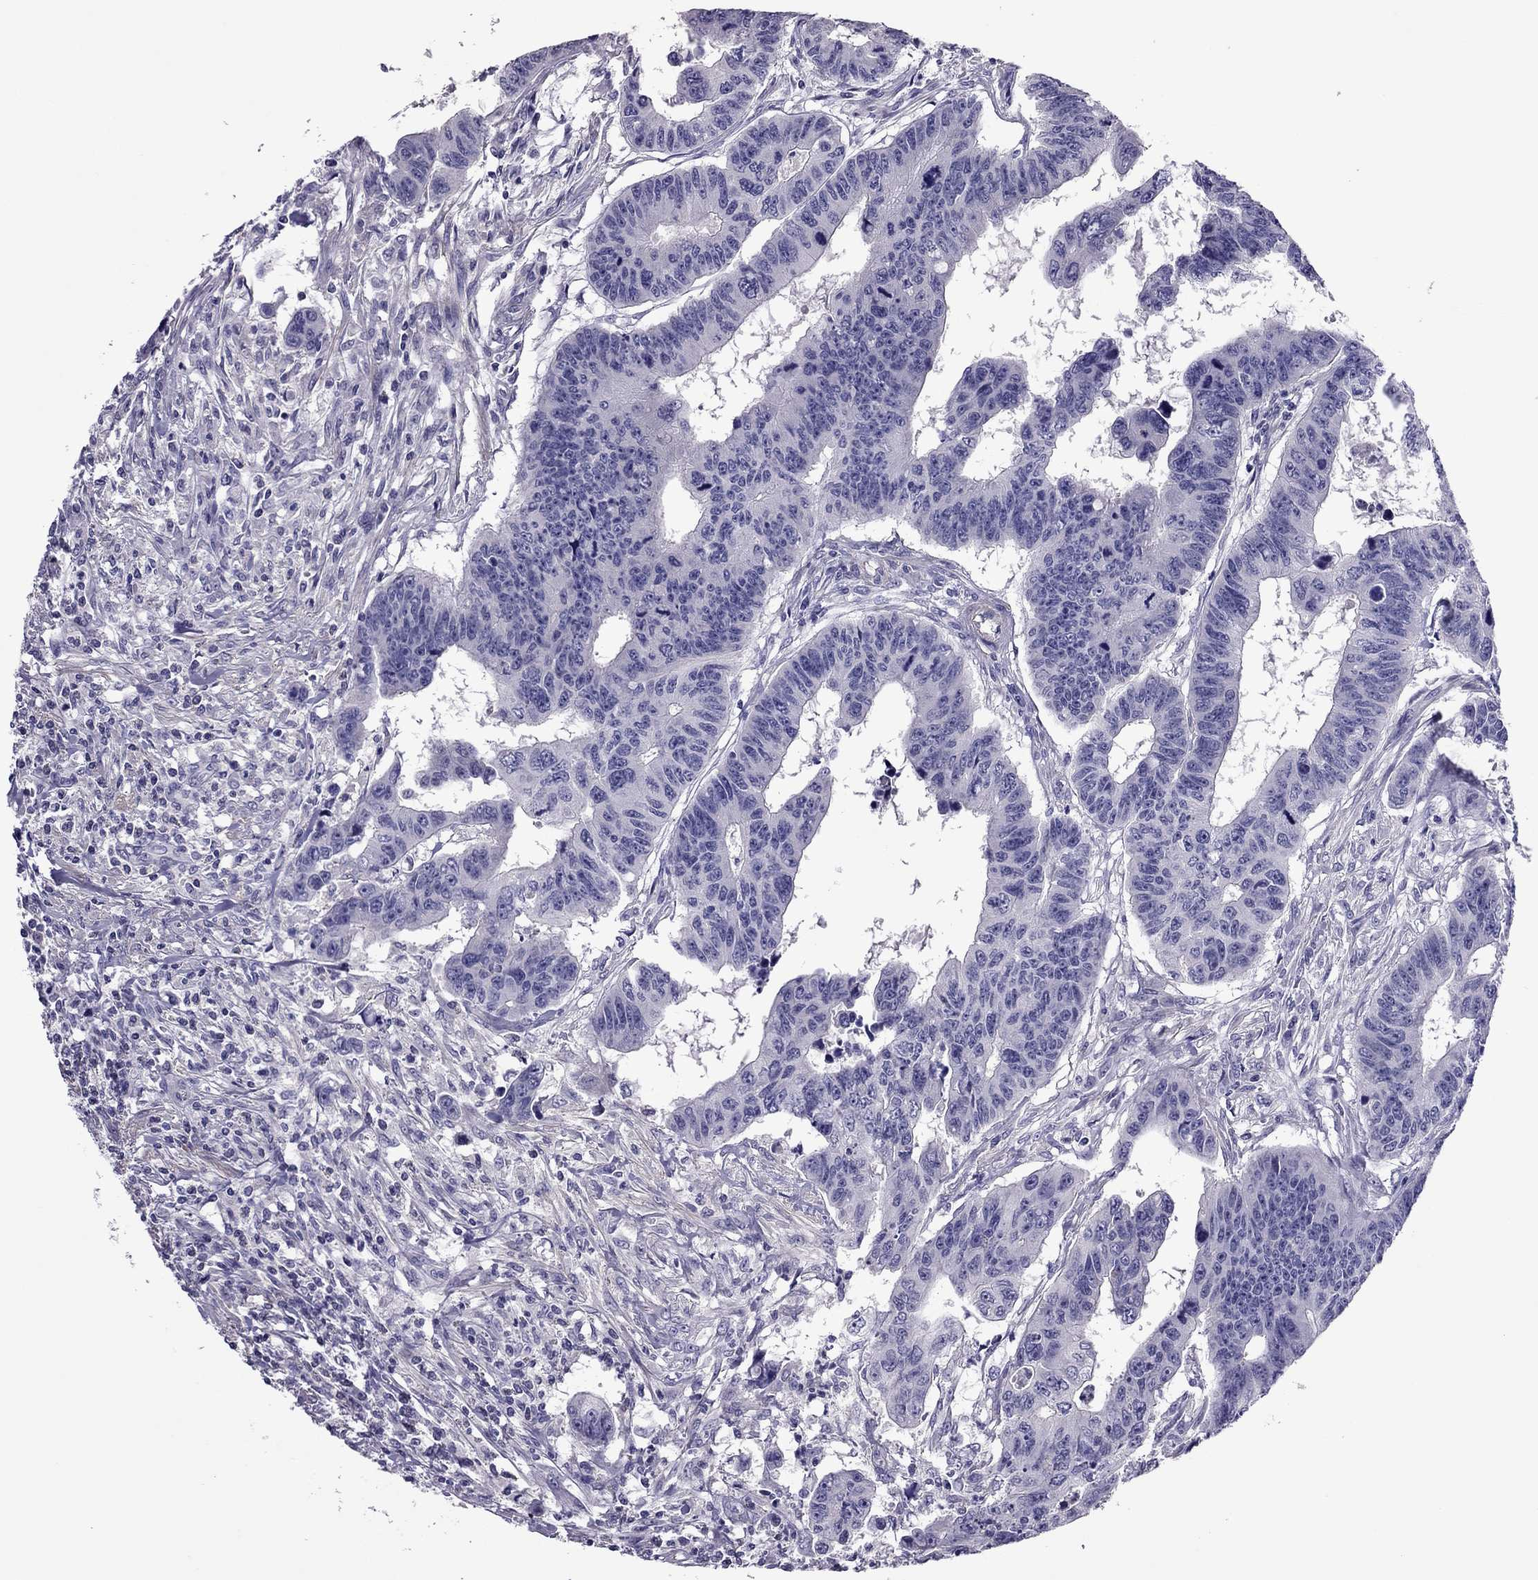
{"staining": {"intensity": "negative", "quantity": "none", "location": "none"}, "tissue": "colorectal cancer", "cell_type": "Tumor cells", "image_type": "cancer", "snomed": [{"axis": "morphology", "description": "Adenocarcinoma, NOS"}, {"axis": "topography", "description": "Rectum"}], "caption": "Immunohistochemistry image of human colorectal cancer (adenocarcinoma) stained for a protein (brown), which shows no staining in tumor cells.", "gene": "SLC16A8", "patient": {"sex": "female", "age": 85}}